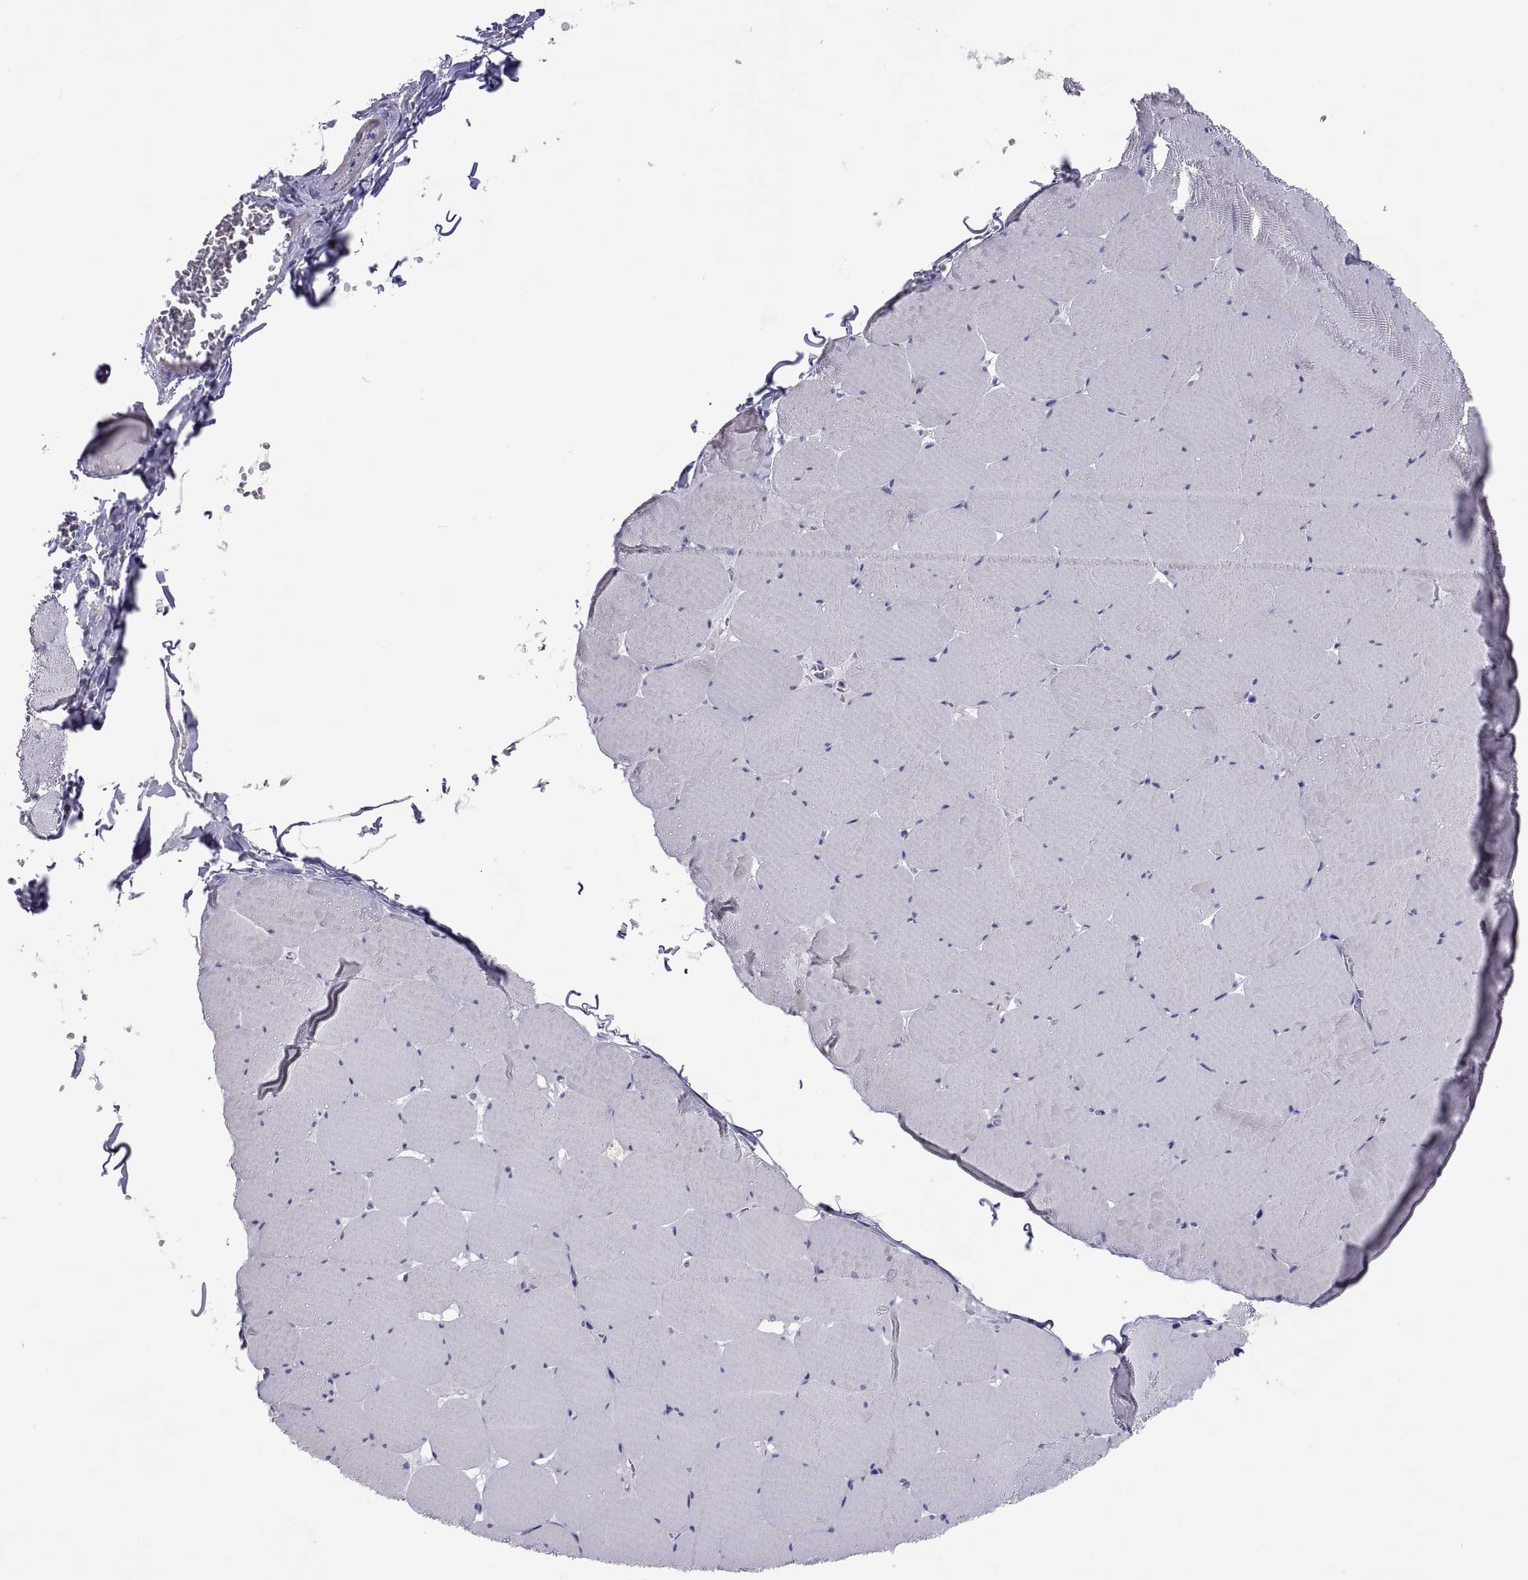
{"staining": {"intensity": "negative", "quantity": "none", "location": "none"}, "tissue": "skeletal muscle", "cell_type": "Myocytes", "image_type": "normal", "snomed": [{"axis": "morphology", "description": "Normal tissue, NOS"}, {"axis": "morphology", "description": "Malignant melanoma, Metastatic site"}, {"axis": "topography", "description": "Skeletal muscle"}], "caption": "An immunohistochemistry histopathology image of unremarkable skeletal muscle is shown. There is no staining in myocytes of skeletal muscle.", "gene": "BSPH1", "patient": {"sex": "male", "age": 50}}